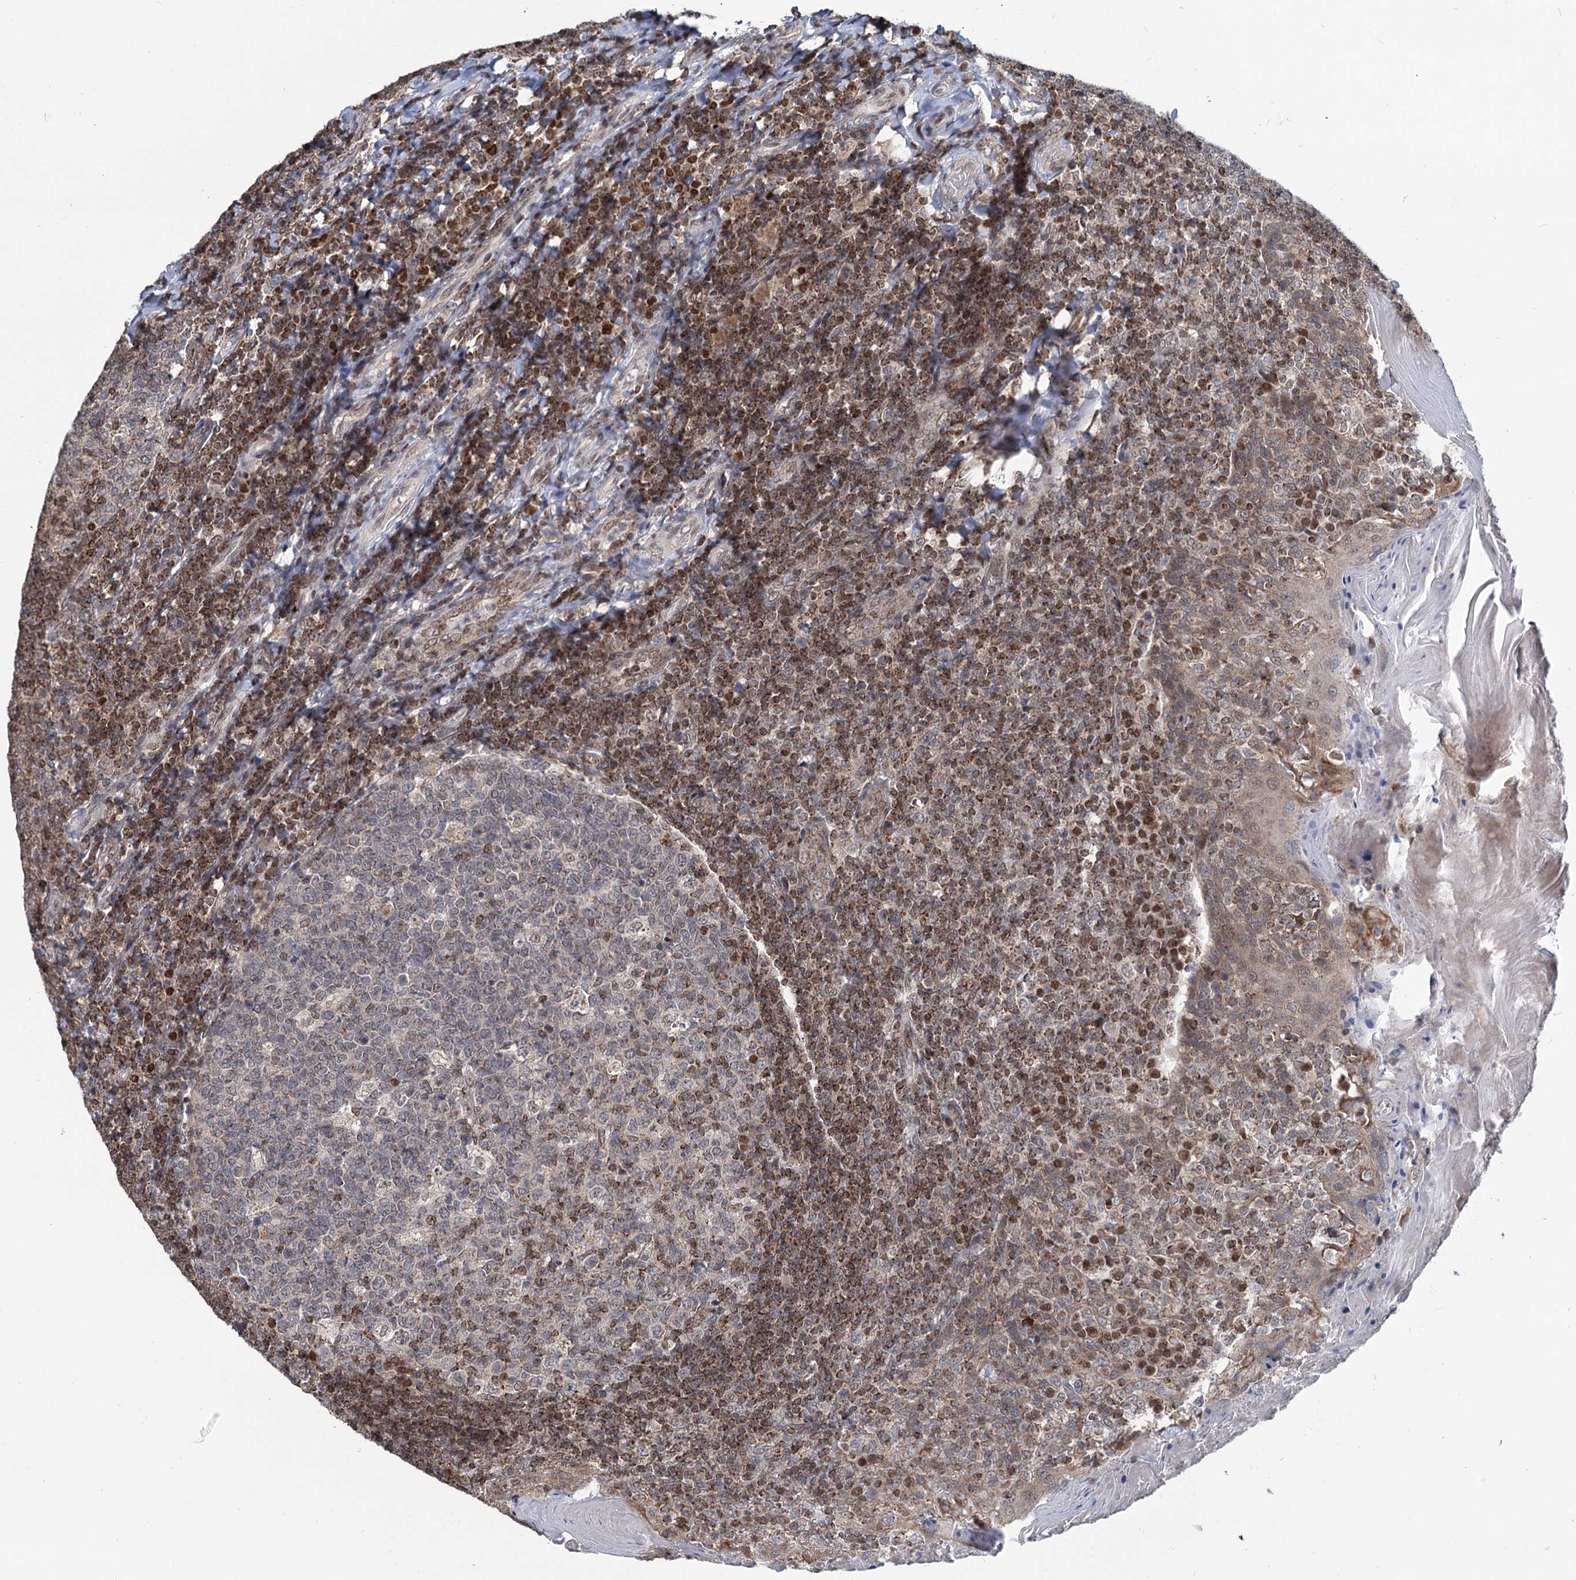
{"staining": {"intensity": "moderate", "quantity": "<25%", "location": "nuclear"}, "tissue": "tonsil", "cell_type": "Germinal center cells", "image_type": "normal", "snomed": [{"axis": "morphology", "description": "Normal tissue, NOS"}, {"axis": "topography", "description": "Tonsil"}], "caption": "Approximately <25% of germinal center cells in benign tonsil demonstrate moderate nuclear protein positivity as visualized by brown immunohistochemical staining.", "gene": "PHC3", "patient": {"sex": "female", "age": 19}}